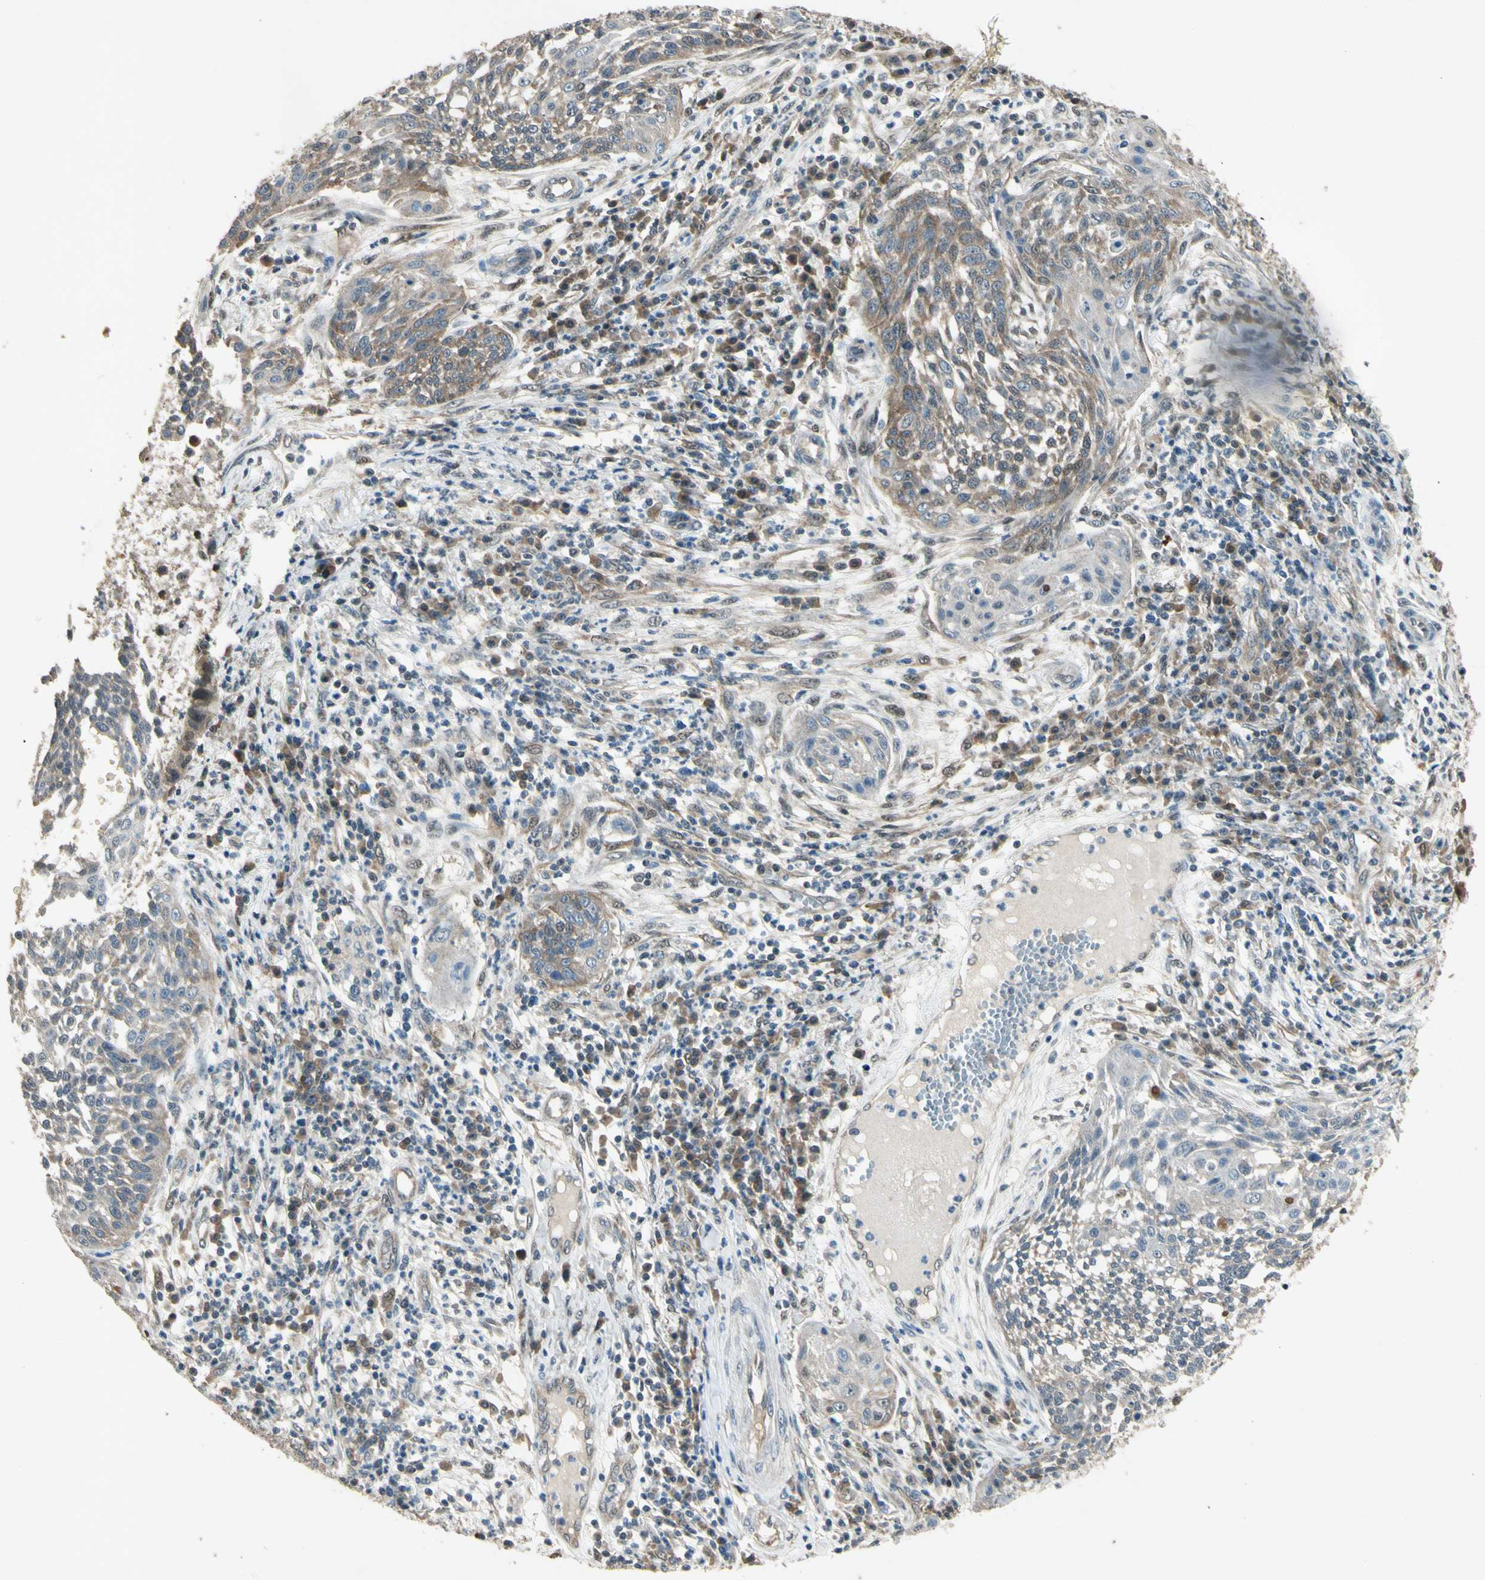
{"staining": {"intensity": "weak", "quantity": ">75%", "location": "cytoplasmic/membranous"}, "tissue": "cervical cancer", "cell_type": "Tumor cells", "image_type": "cancer", "snomed": [{"axis": "morphology", "description": "Squamous cell carcinoma, NOS"}, {"axis": "topography", "description": "Cervix"}], "caption": "Human cervical squamous cell carcinoma stained with a brown dye exhibits weak cytoplasmic/membranous positive staining in about >75% of tumor cells.", "gene": "PSMD5", "patient": {"sex": "female", "age": 34}}